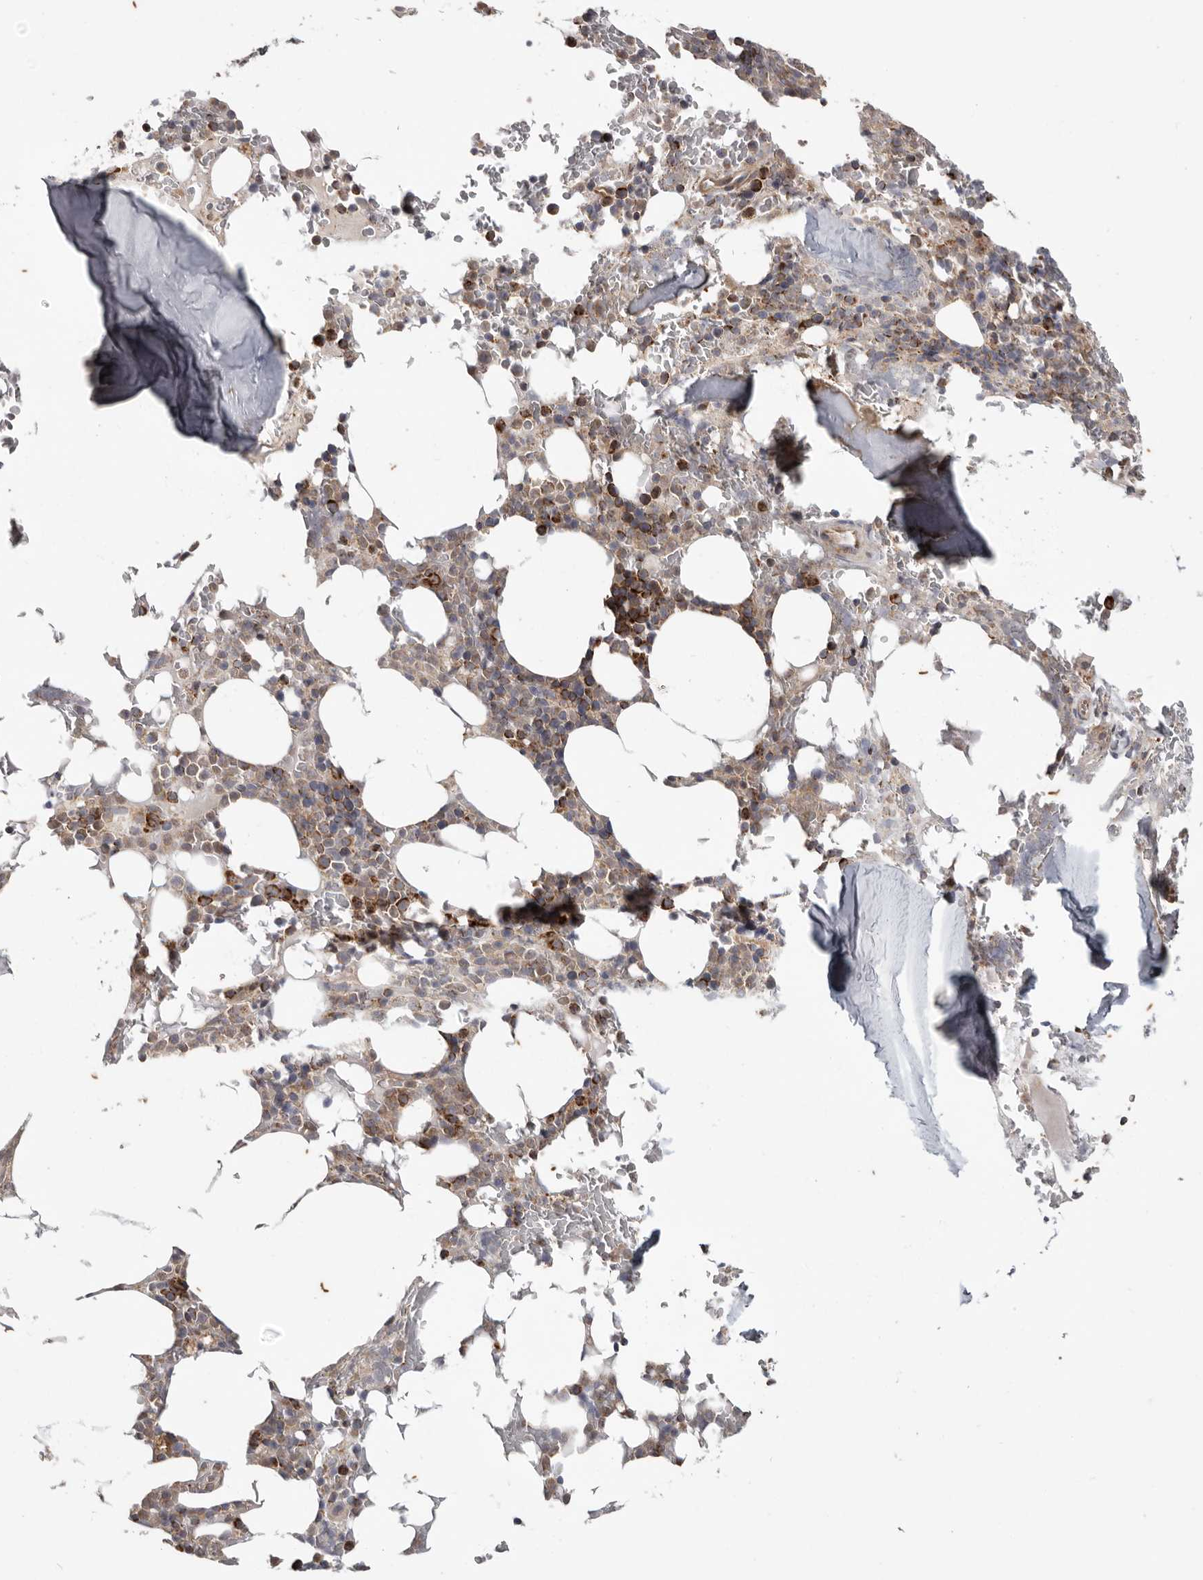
{"staining": {"intensity": "strong", "quantity": "25%-75%", "location": "cytoplasmic/membranous"}, "tissue": "bone marrow", "cell_type": "Hematopoietic cells", "image_type": "normal", "snomed": [{"axis": "morphology", "description": "Normal tissue, NOS"}, {"axis": "topography", "description": "Bone marrow"}], "caption": "DAB immunohistochemical staining of normal bone marrow reveals strong cytoplasmic/membranous protein positivity in about 25%-75% of hematopoietic cells.", "gene": "MRPS10", "patient": {"sex": "male", "age": 58}}